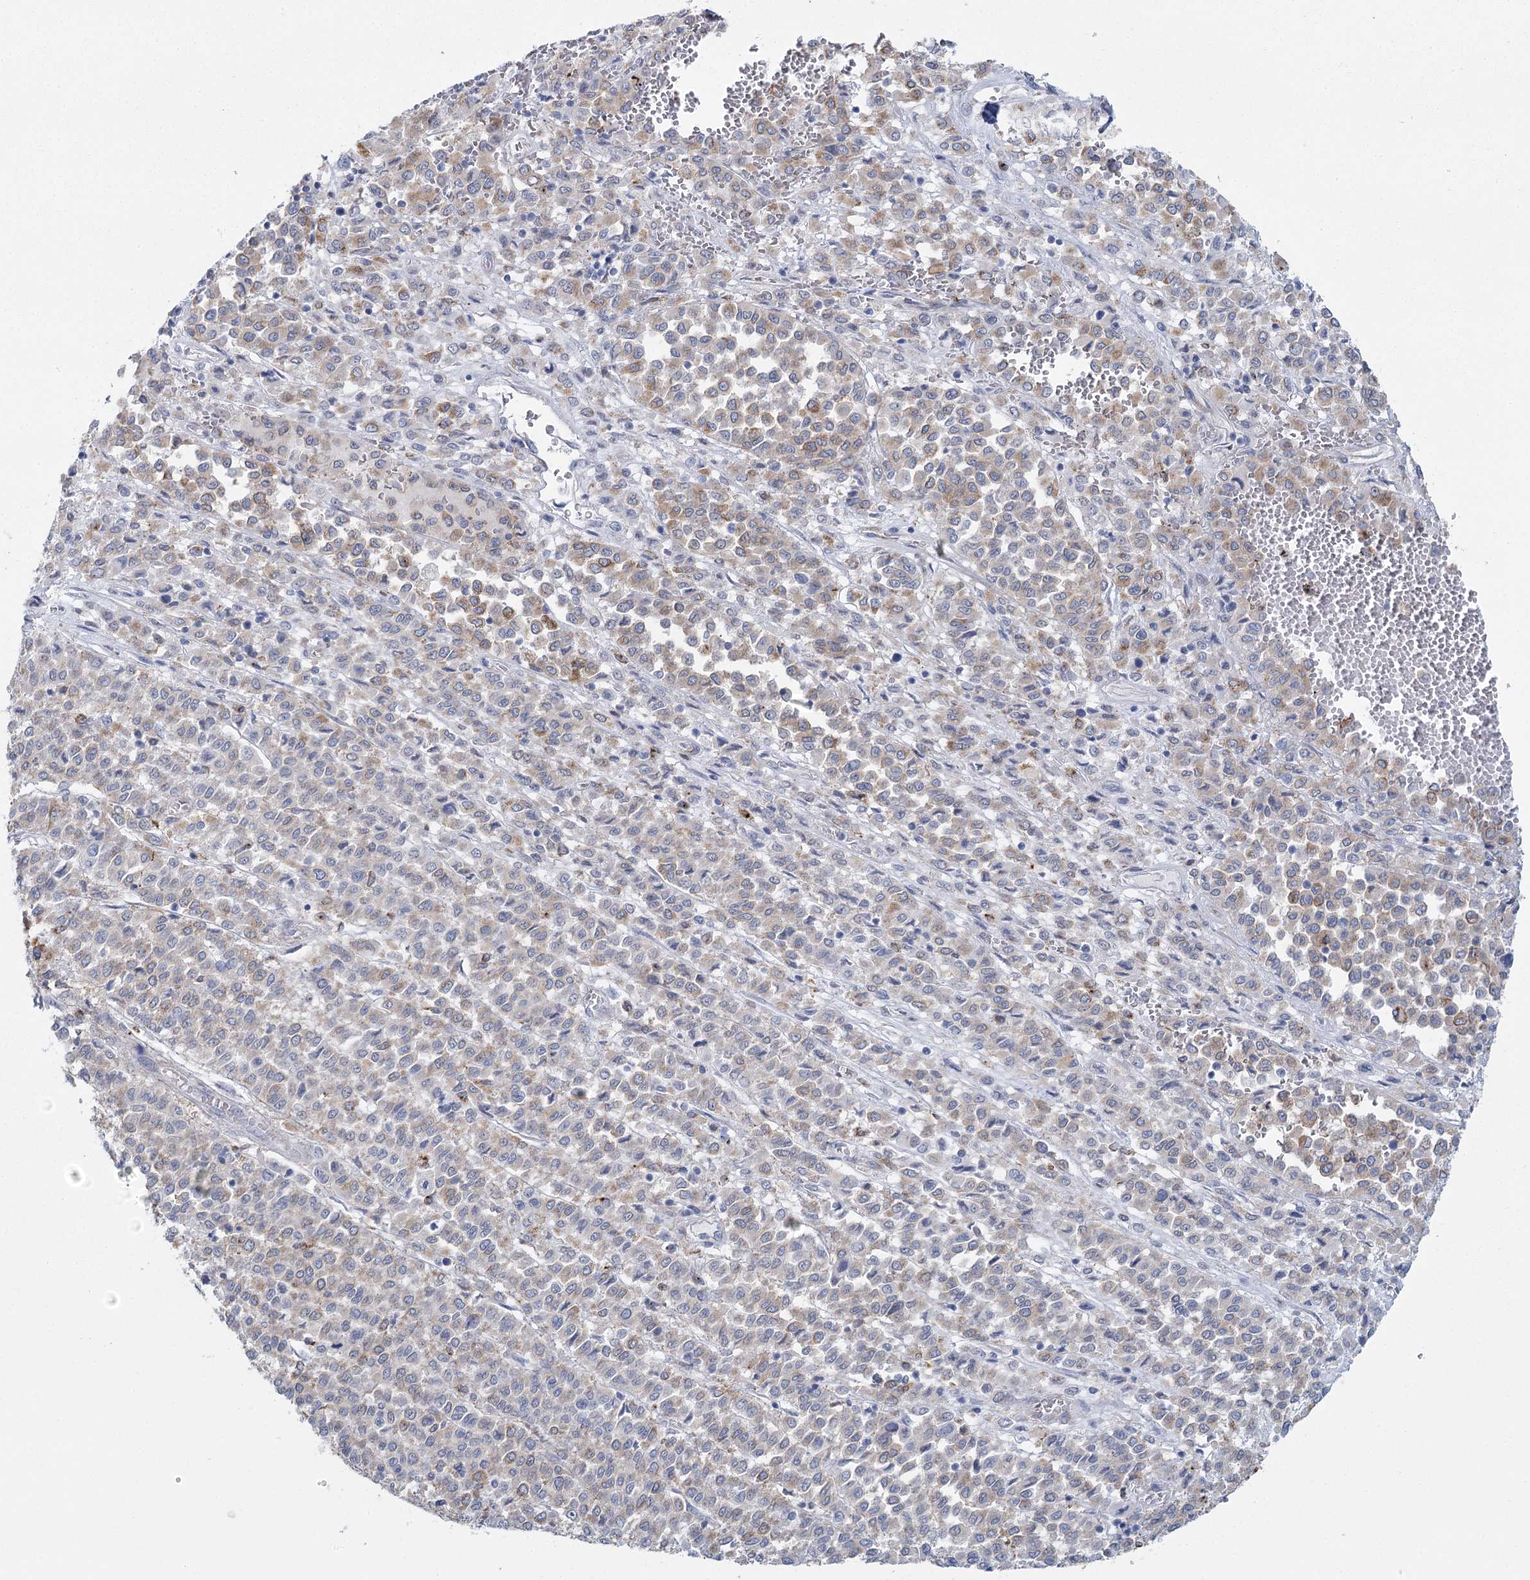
{"staining": {"intensity": "weak", "quantity": "25%-75%", "location": "cytoplasmic/membranous"}, "tissue": "melanoma", "cell_type": "Tumor cells", "image_type": "cancer", "snomed": [{"axis": "morphology", "description": "Malignant melanoma, Metastatic site"}, {"axis": "topography", "description": "Pancreas"}], "caption": "An immunohistochemistry histopathology image of tumor tissue is shown. Protein staining in brown highlights weak cytoplasmic/membranous positivity in malignant melanoma (metastatic site) within tumor cells. The staining was performed using DAB to visualize the protein expression in brown, while the nuclei were stained in blue with hematoxylin (Magnification: 20x).", "gene": "CCDC88A", "patient": {"sex": "female", "age": 30}}